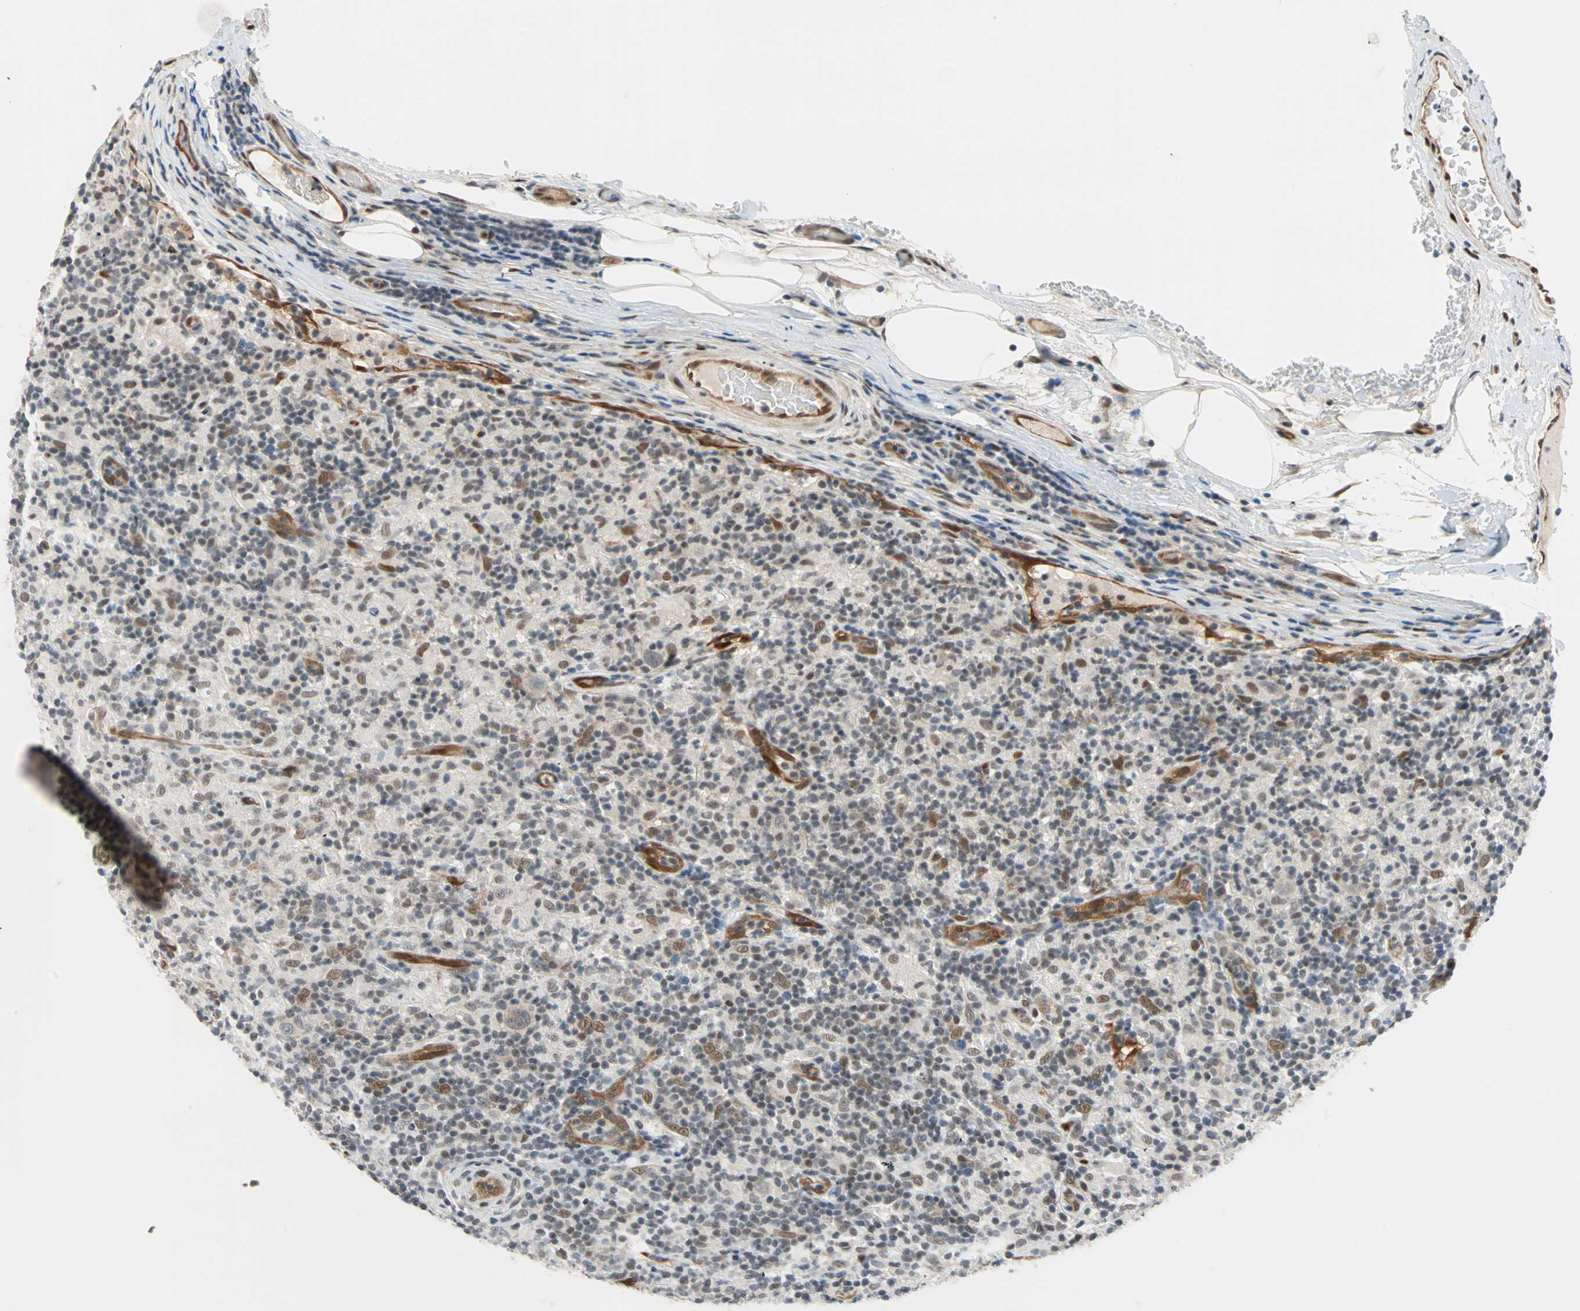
{"staining": {"intensity": "weak", "quantity": ">75%", "location": "cytoplasmic/membranous"}, "tissue": "lymphoma", "cell_type": "Tumor cells", "image_type": "cancer", "snomed": [{"axis": "morphology", "description": "Hodgkin's disease, NOS"}, {"axis": "topography", "description": "Lymph node"}], "caption": "Weak cytoplasmic/membranous positivity is identified in about >75% of tumor cells in Hodgkin's disease. (DAB (3,3'-diaminobenzidine) = brown stain, brightfield microscopy at high magnification).", "gene": "WWTR1", "patient": {"sex": "male", "age": 70}}